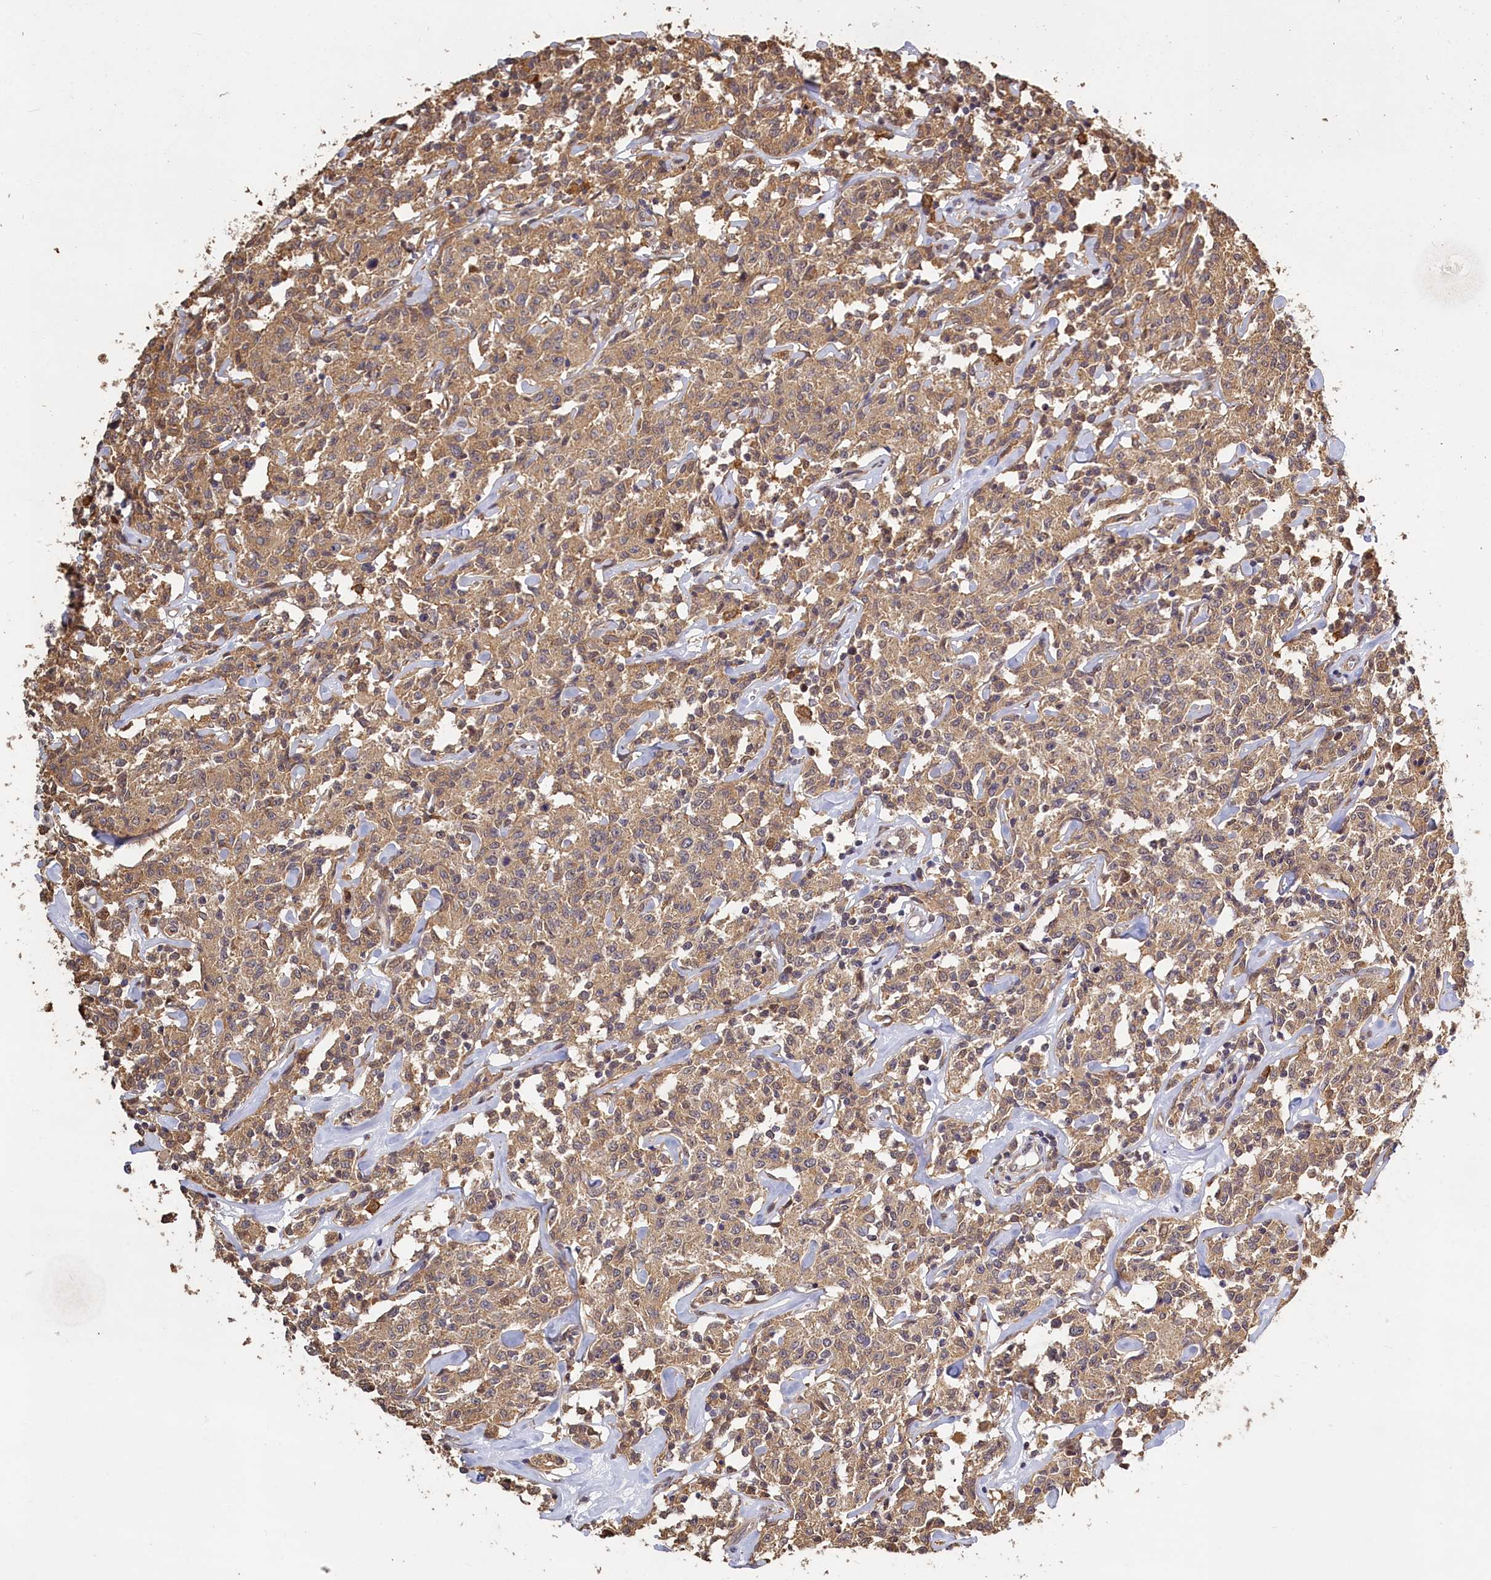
{"staining": {"intensity": "moderate", "quantity": ">75%", "location": "cytoplasmic/membranous"}, "tissue": "lymphoma", "cell_type": "Tumor cells", "image_type": "cancer", "snomed": [{"axis": "morphology", "description": "Malignant lymphoma, non-Hodgkin's type, Low grade"}, {"axis": "topography", "description": "Small intestine"}], "caption": "Immunohistochemical staining of human low-grade malignant lymphoma, non-Hodgkin's type shows moderate cytoplasmic/membranous protein expression in approximately >75% of tumor cells.", "gene": "UCHL3", "patient": {"sex": "female", "age": 59}}